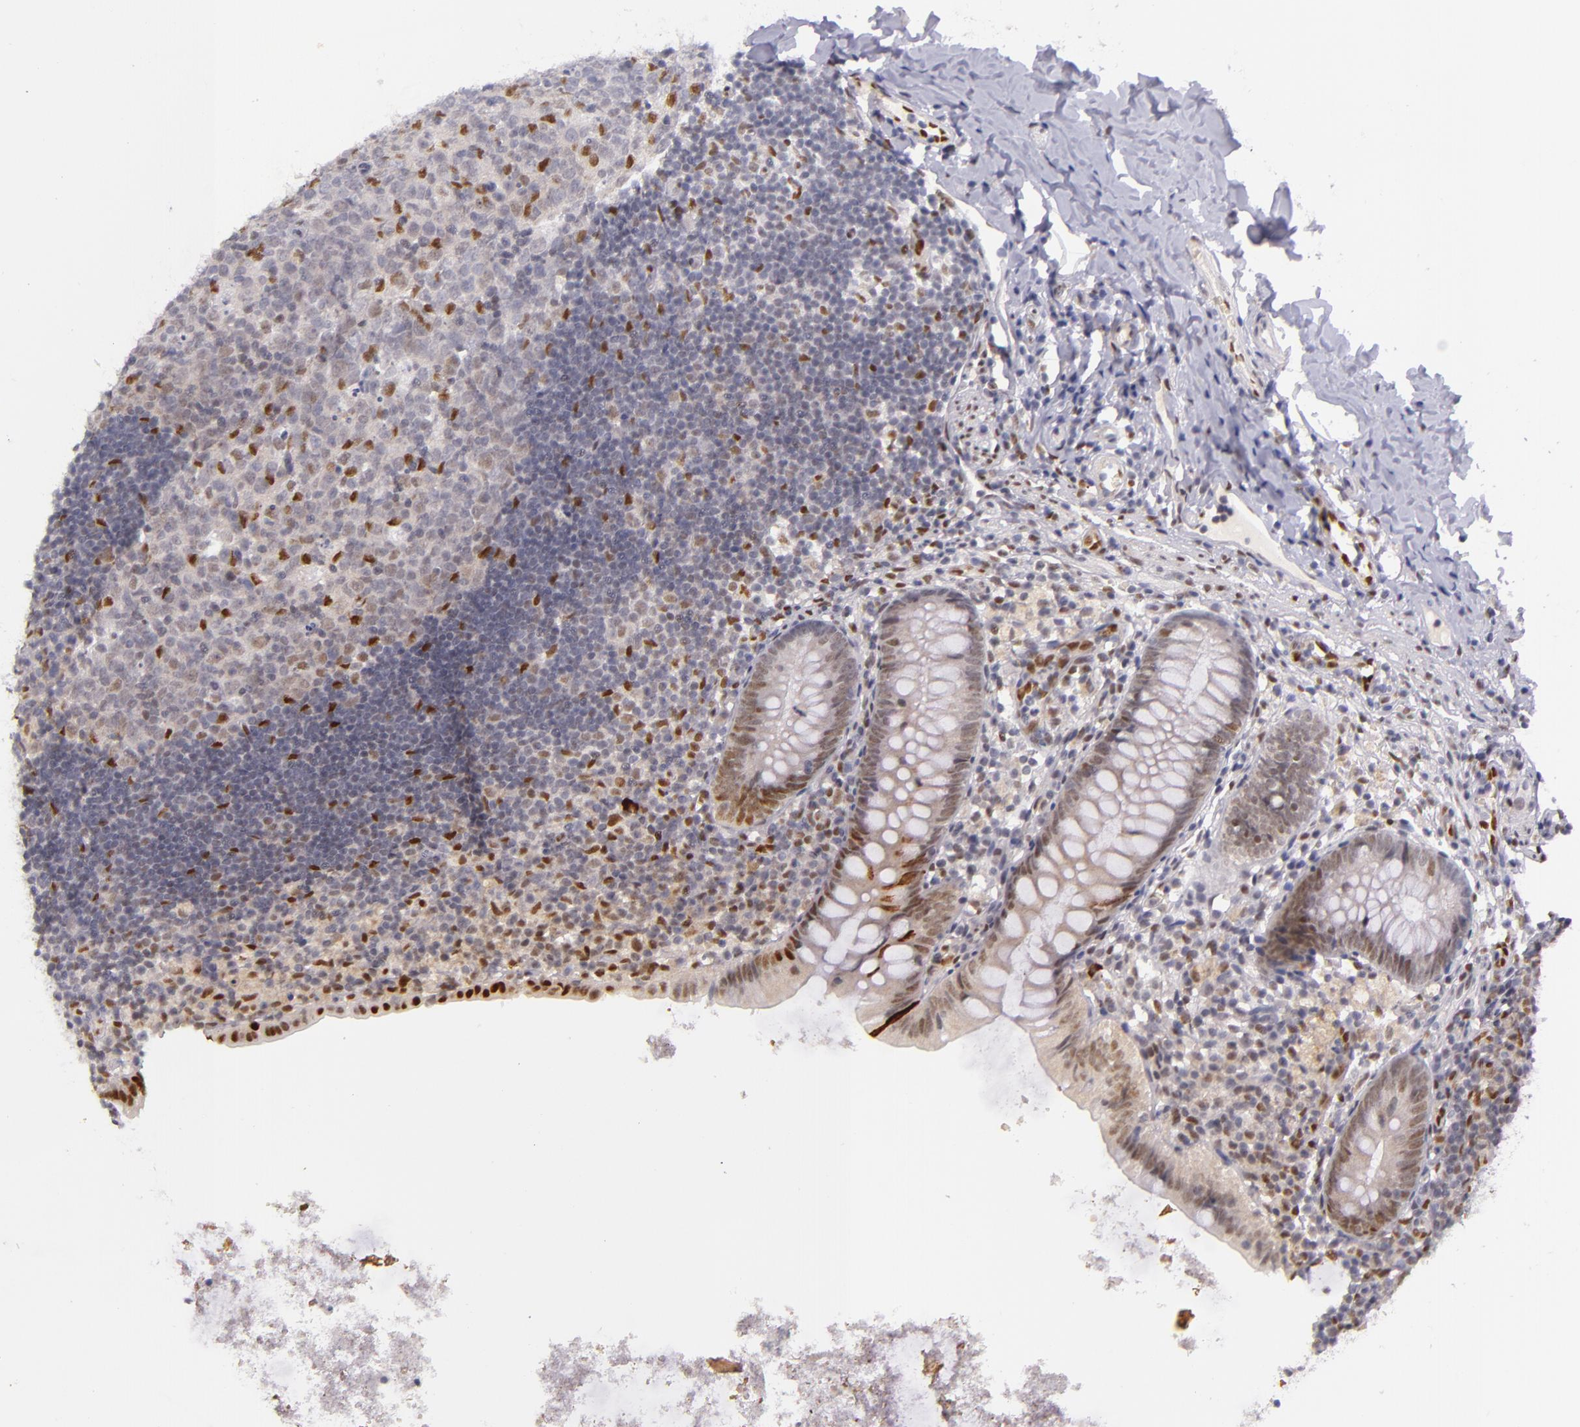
{"staining": {"intensity": "moderate", "quantity": "25%-75%", "location": "nuclear"}, "tissue": "appendix", "cell_type": "Glandular cells", "image_type": "normal", "snomed": [{"axis": "morphology", "description": "Normal tissue, NOS"}, {"axis": "topography", "description": "Appendix"}], "caption": "Moderate nuclear protein staining is present in about 25%-75% of glandular cells in appendix. Nuclei are stained in blue.", "gene": "BCL3", "patient": {"sex": "female", "age": 9}}